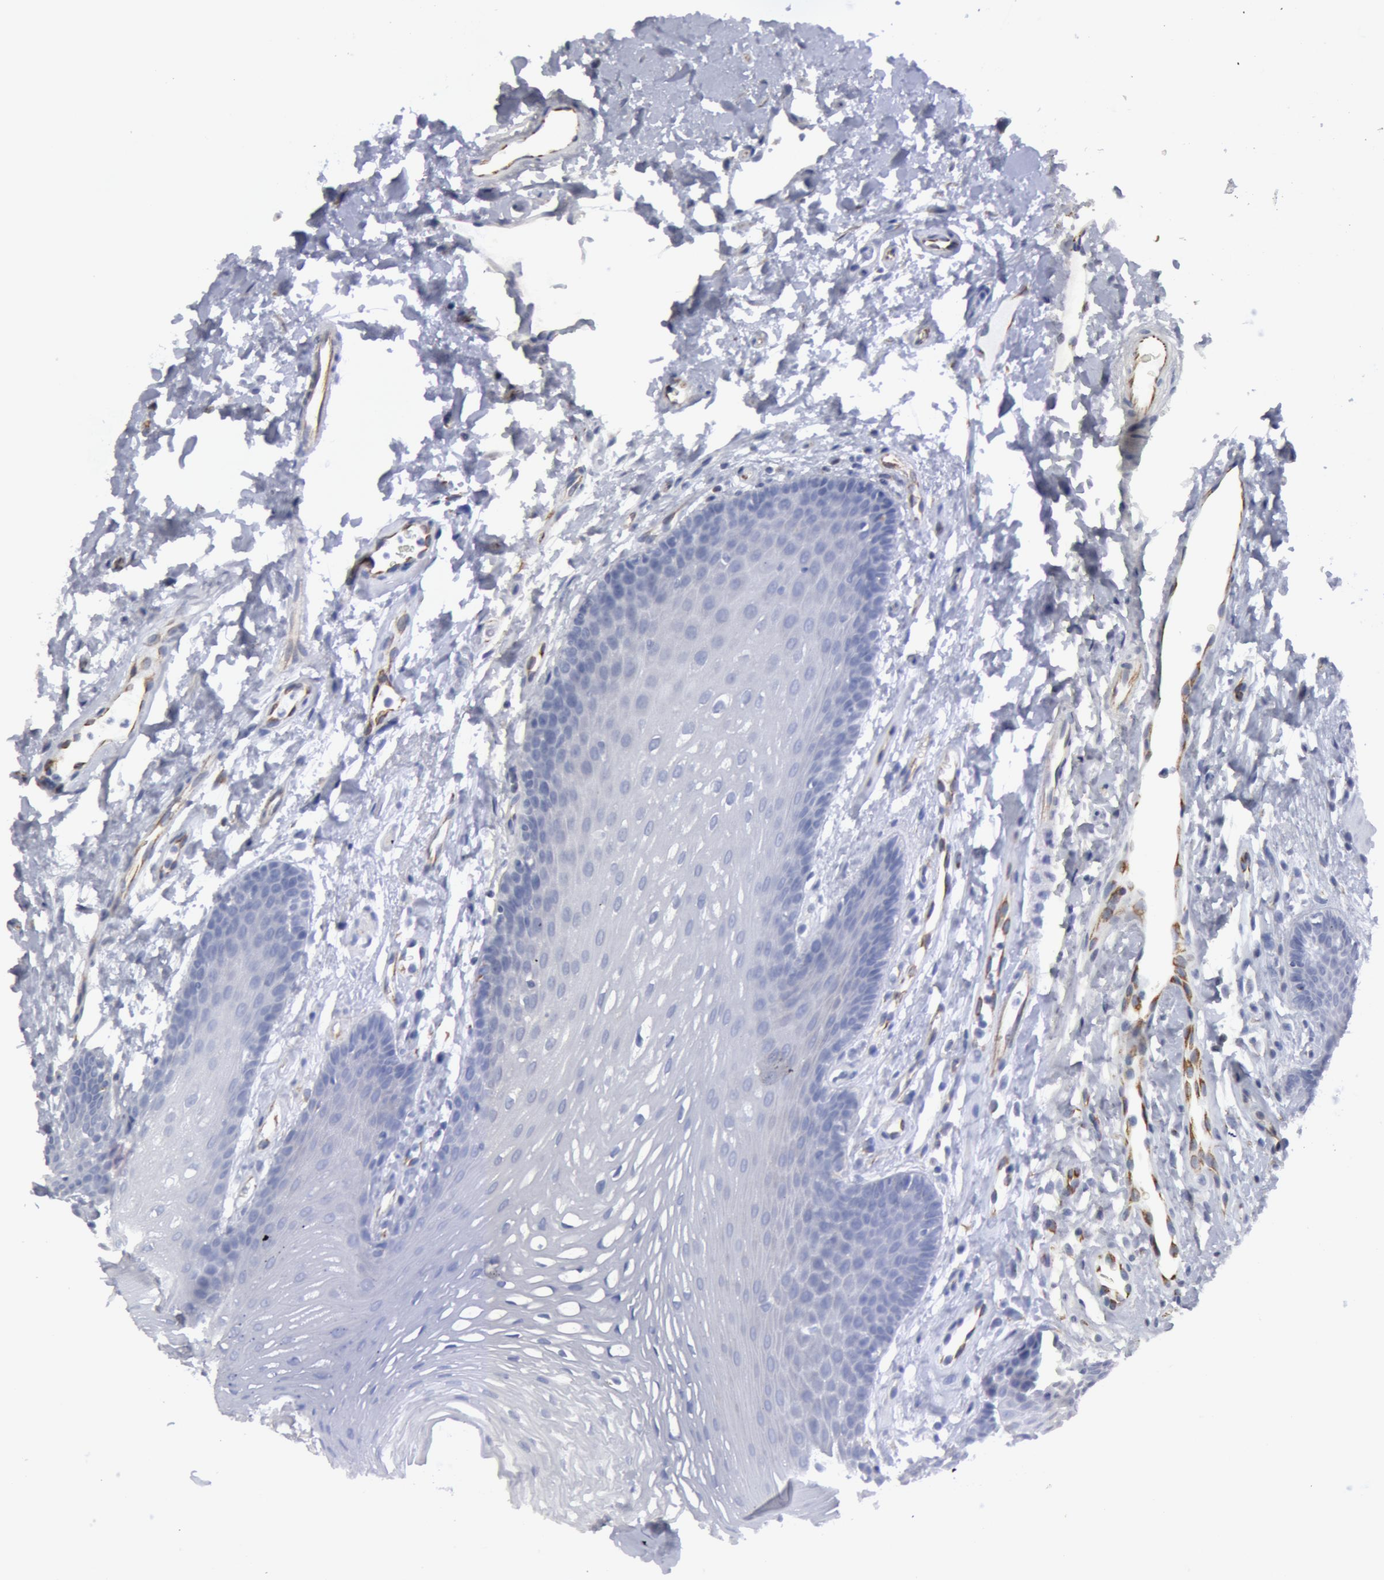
{"staining": {"intensity": "negative", "quantity": "none", "location": "none"}, "tissue": "oral mucosa", "cell_type": "Squamous epithelial cells", "image_type": "normal", "snomed": [{"axis": "morphology", "description": "Normal tissue, NOS"}, {"axis": "topography", "description": "Oral tissue"}], "caption": "This micrograph is of normal oral mucosa stained with IHC to label a protein in brown with the nuclei are counter-stained blue. There is no expression in squamous epithelial cells.", "gene": "SMC1B", "patient": {"sex": "male", "age": 62}}